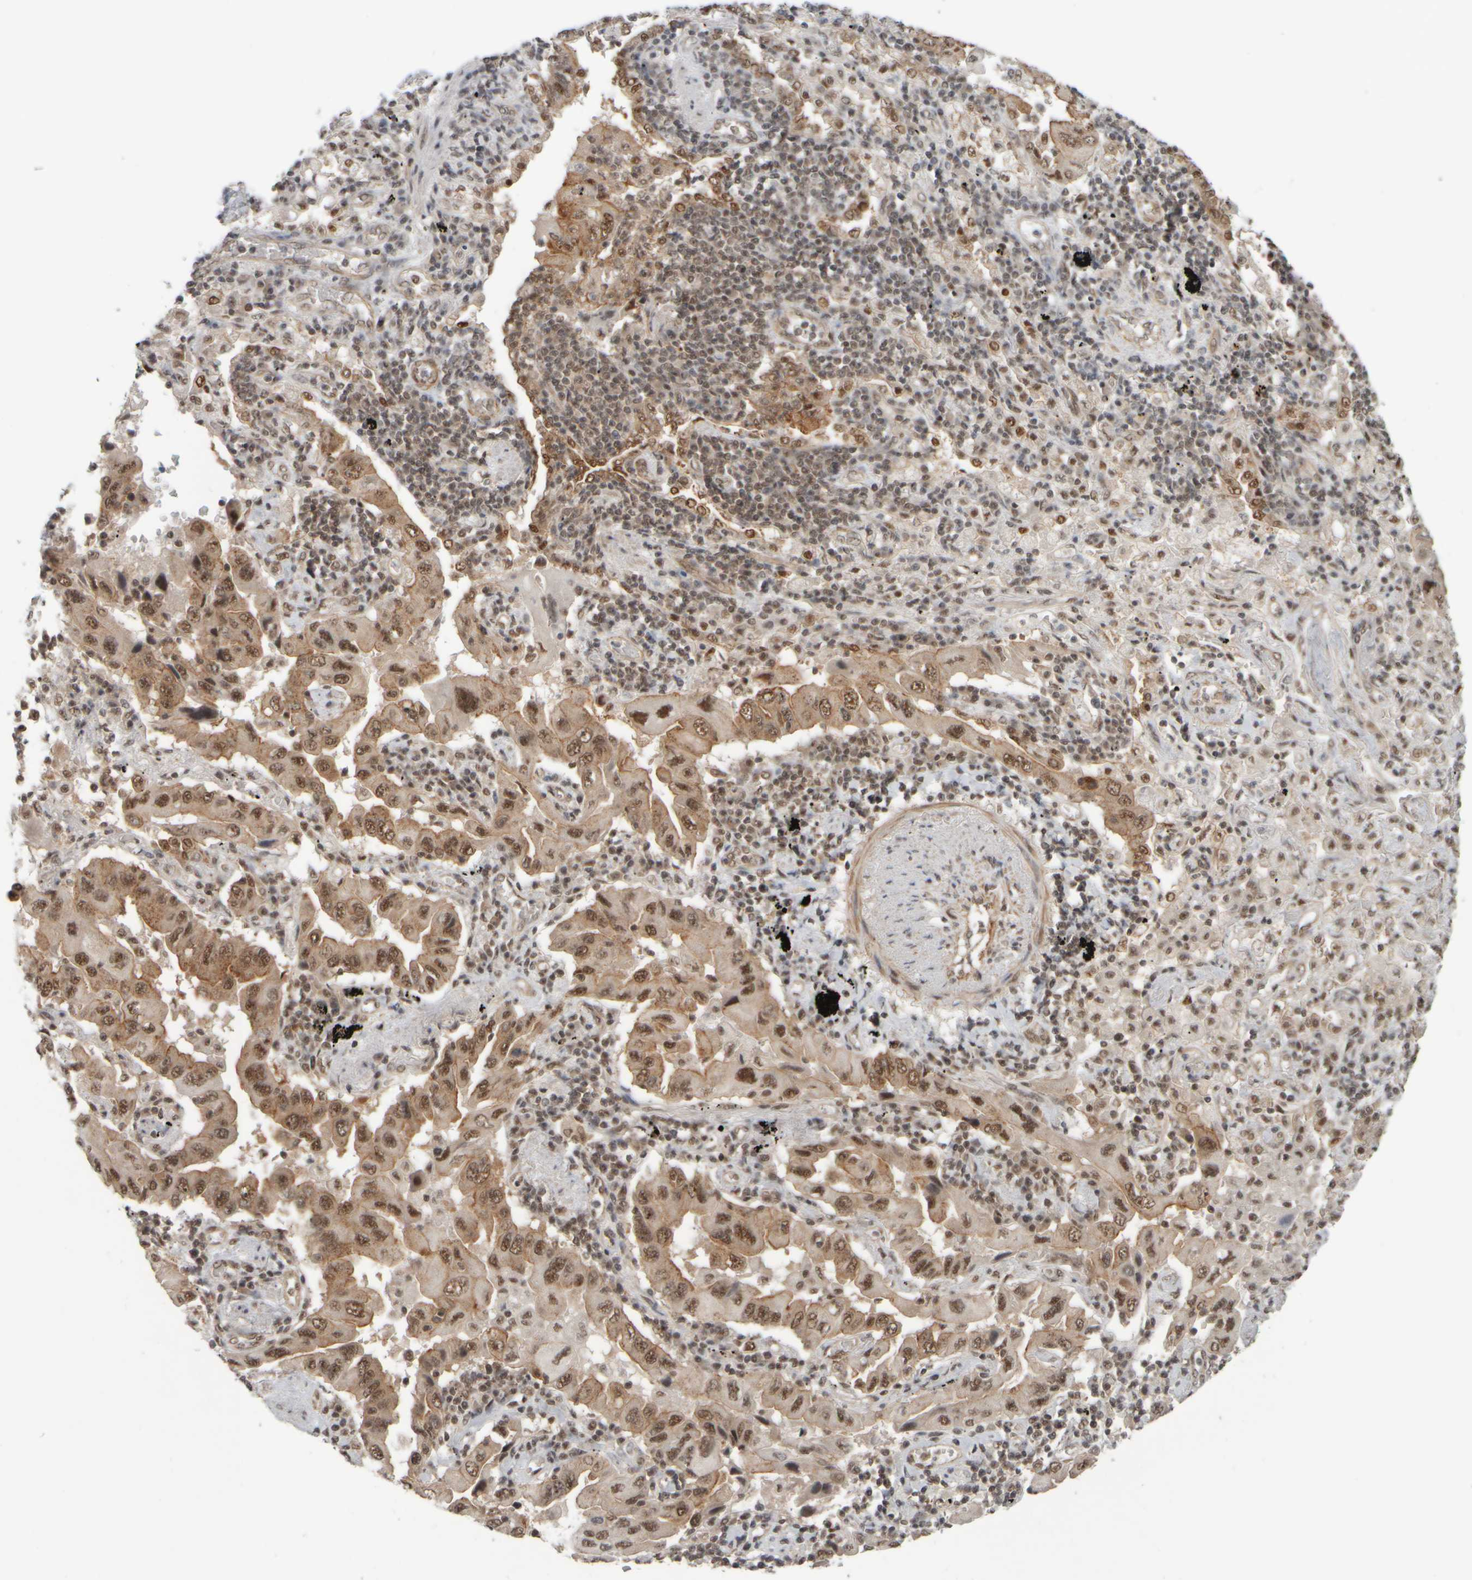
{"staining": {"intensity": "weak", "quantity": ">75%", "location": "cytoplasmic/membranous,nuclear"}, "tissue": "lung cancer", "cell_type": "Tumor cells", "image_type": "cancer", "snomed": [{"axis": "morphology", "description": "Adenocarcinoma, NOS"}, {"axis": "topography", "description": "Lung"}], "caption": "Protein expression analysis of human adenocarcinoma (lung) reveals weak cytoplasmic/membranous and nuclear expression in about >75% of tumor cells.", "gene": "SYNRG", "patient": {"sex": "female", "age": 65}}